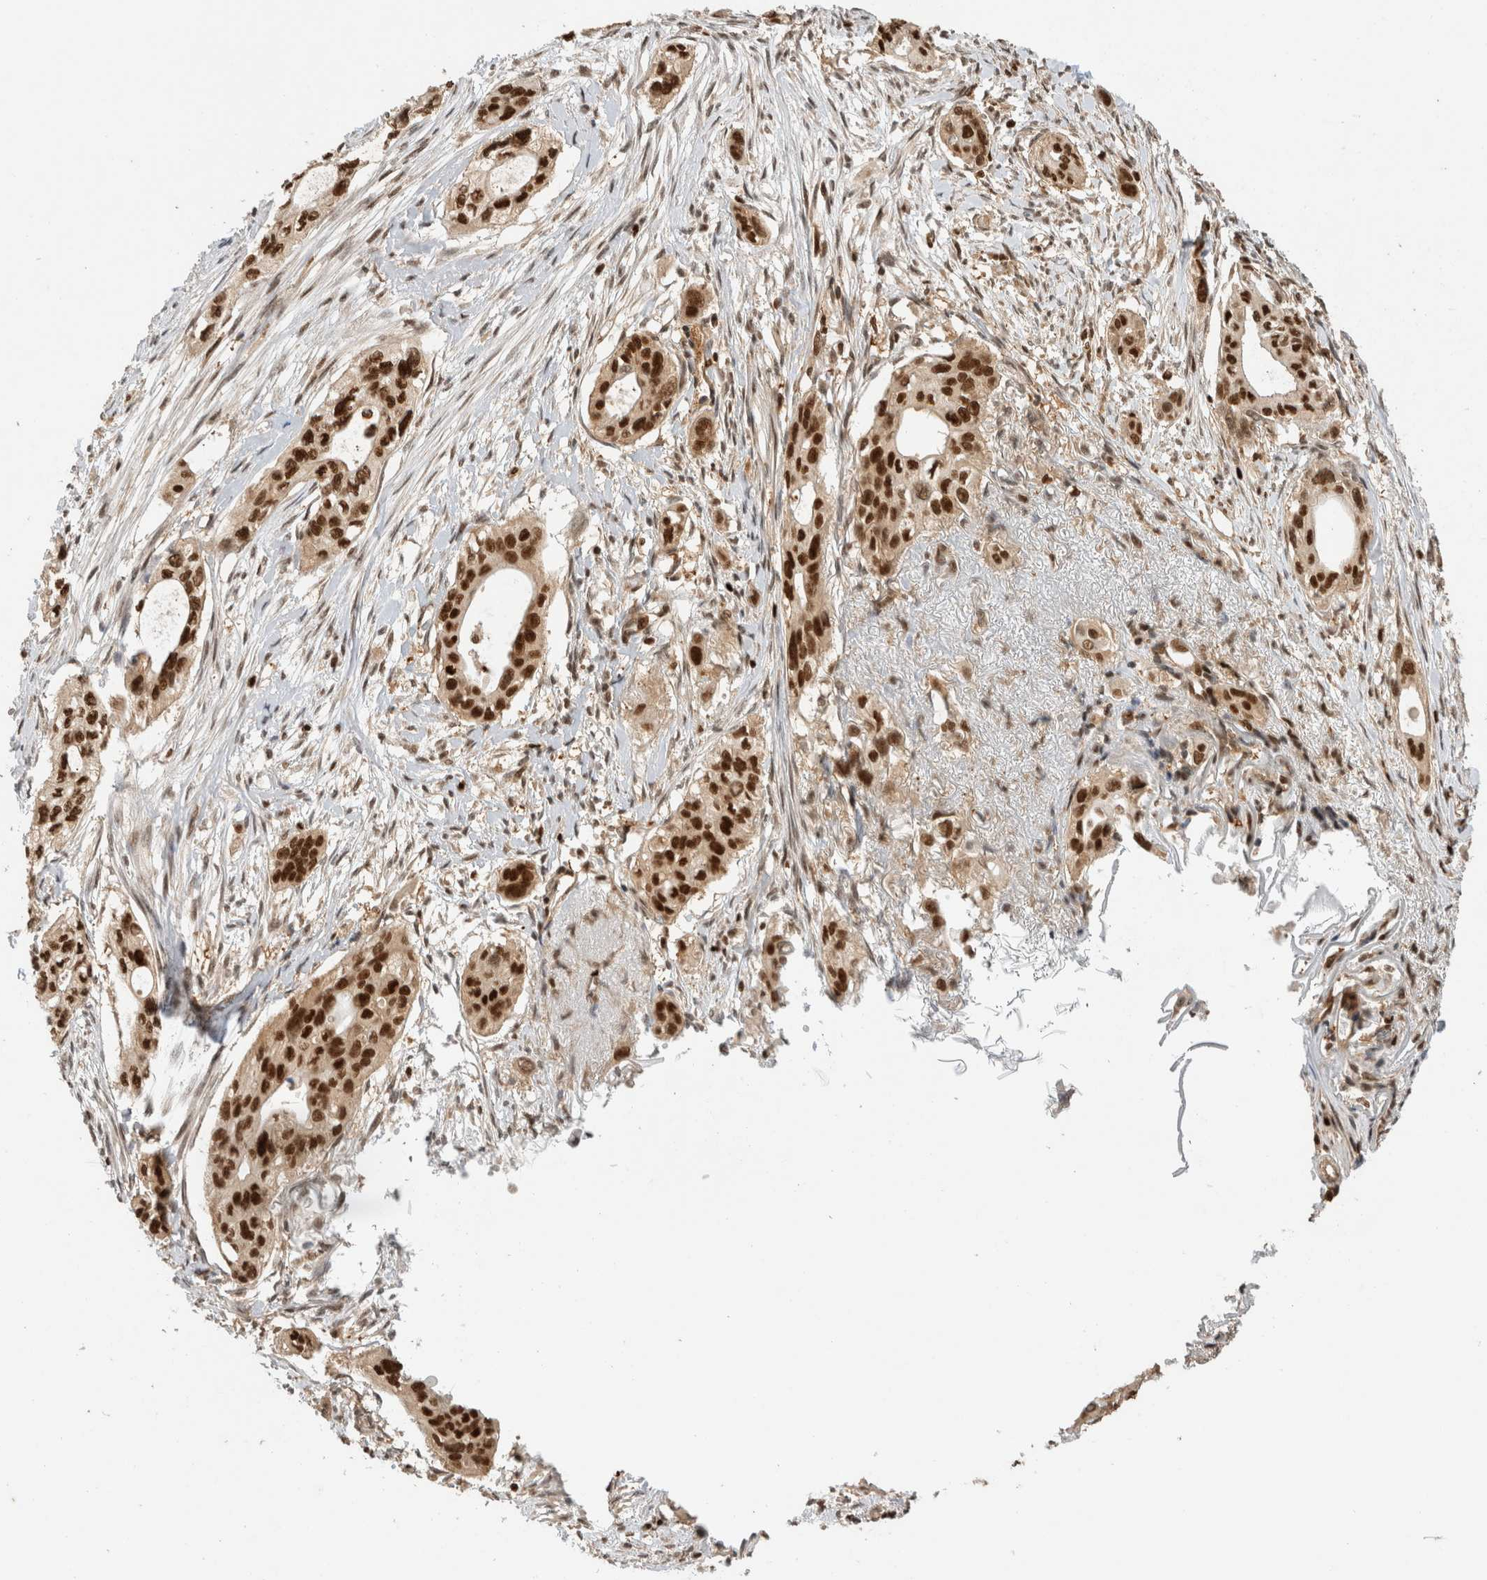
{"staining": {"intensity": "strong", "quantity": ">75%", "location": "nuclear"}, "tissue": "pancreatic cancer", "cell_type": "Tumor cells", "image_type": "cancer", "snomed": [{"axis": "morphology", "description": "Adenocarcinoma, NOS"}, {"axis": "topography", "description": "Pancreas"}], "caption": "High-magnification brightfield microscopy of pancreatic adenocarcinoma stained with DAB (3,3'-diaminobenzidine) (brown) and counterstained with hematoxylin (blue). tumor cells exhibit strong nuclear expression is identified in about>75% of cells.", "gene": "SNRNP40", "patient": {"sex": "female", "age": 60}}